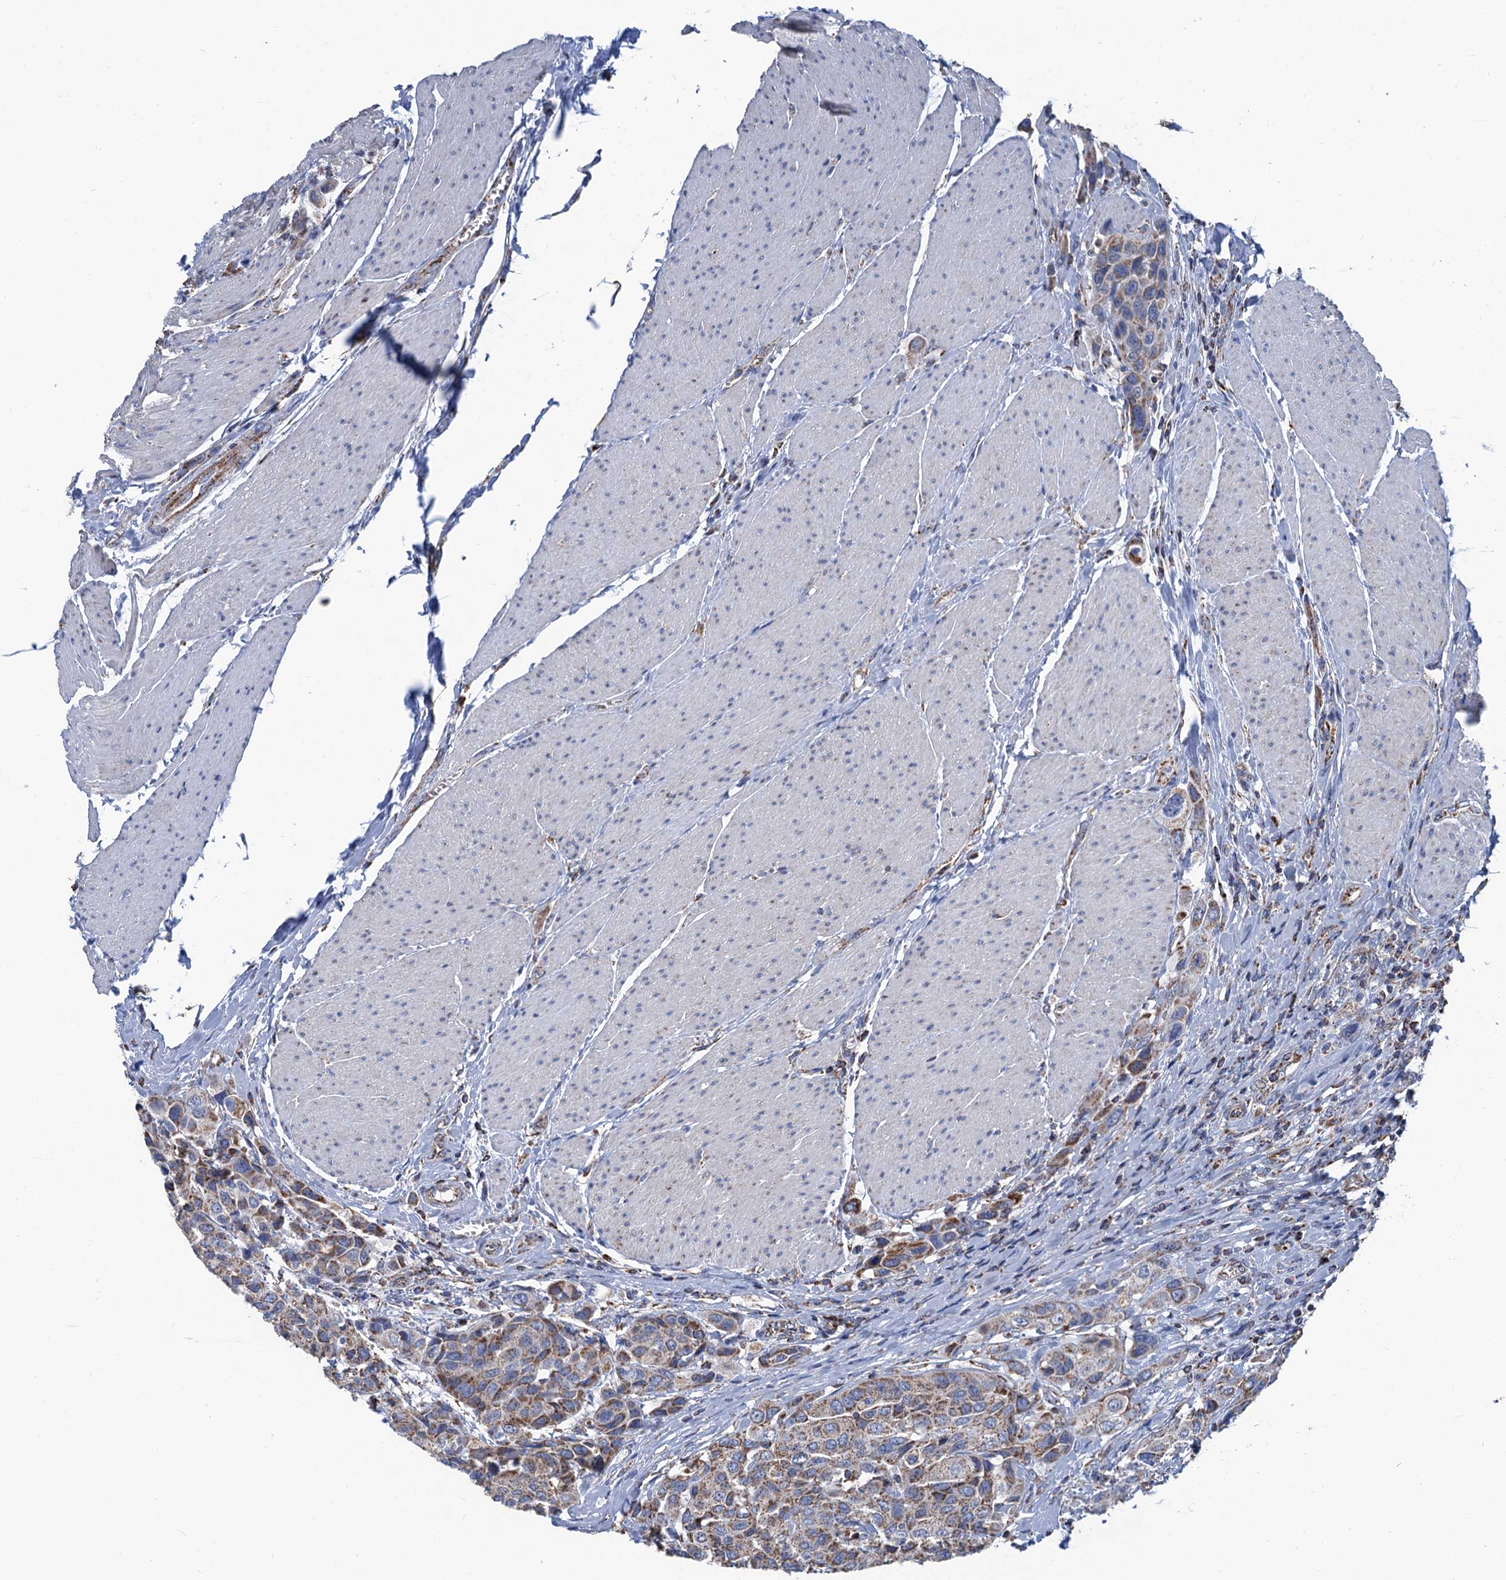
{"staining": {"intensity": "moderate", "quantity": ">75%", "location": "cytoplasmic/membranous"}, "tissue": "urothelial cancer", "cell_type": "Tumor cells", "image_type": "cancer", "snomed": [{"axis": "morphology", "description": "Urothelial carcinoma, High grade"}, {"axis": "topography", "description": "Urinary bladder"}], "caption": "Urothelial cancer stained with a brown dye displays moderate cytoplasmic/membranous positive staining in about >75% of tumor cells.", "gene": "IVD", "patient": {"sex": "male", "age": 50}}